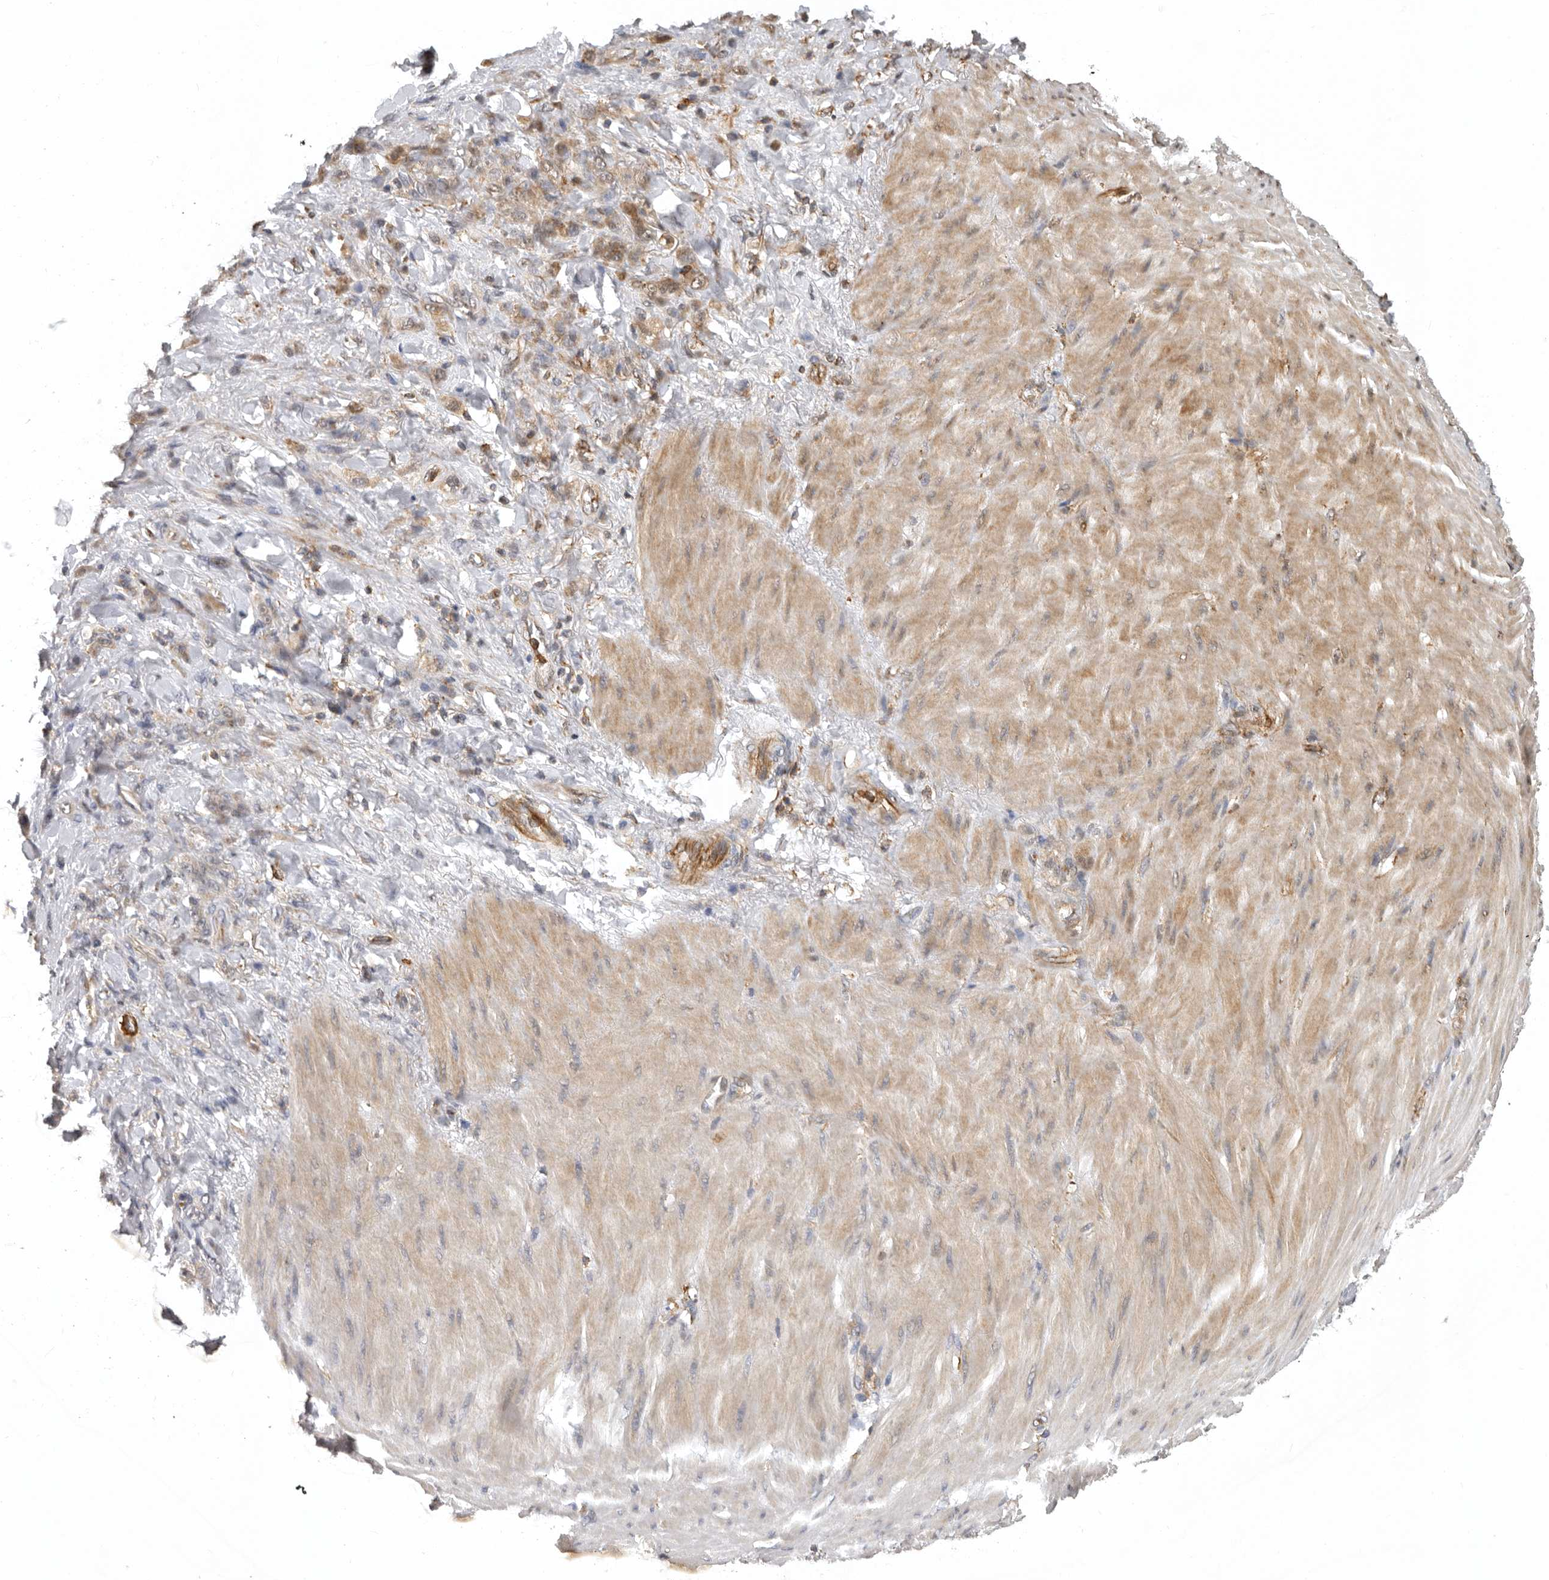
{"staining": {"intensity": "weak", "quantity": ">75%", "location": "cytoplasmic/membranous"}, "tissue": "stomach cancer", "cell_type": "Tumor cells", "image_type": "cancer", "snomed": [{"axis": "morphology", "description": "Normal tissue, NOS"}, {"axis": "morphology", "description": "Adenocarcinoma, NOS"}, {"axis": "topography", "description": "Stomach"}], "caption": "An image showing weak cytoplasmic/membranous positivity in about >75% of tumor cells in adenocarcinoma (stomach), as visualized by brown immunohistochemical staining.", "gene": "RNF157", "patient": {"sex": "male", "age": 82}}